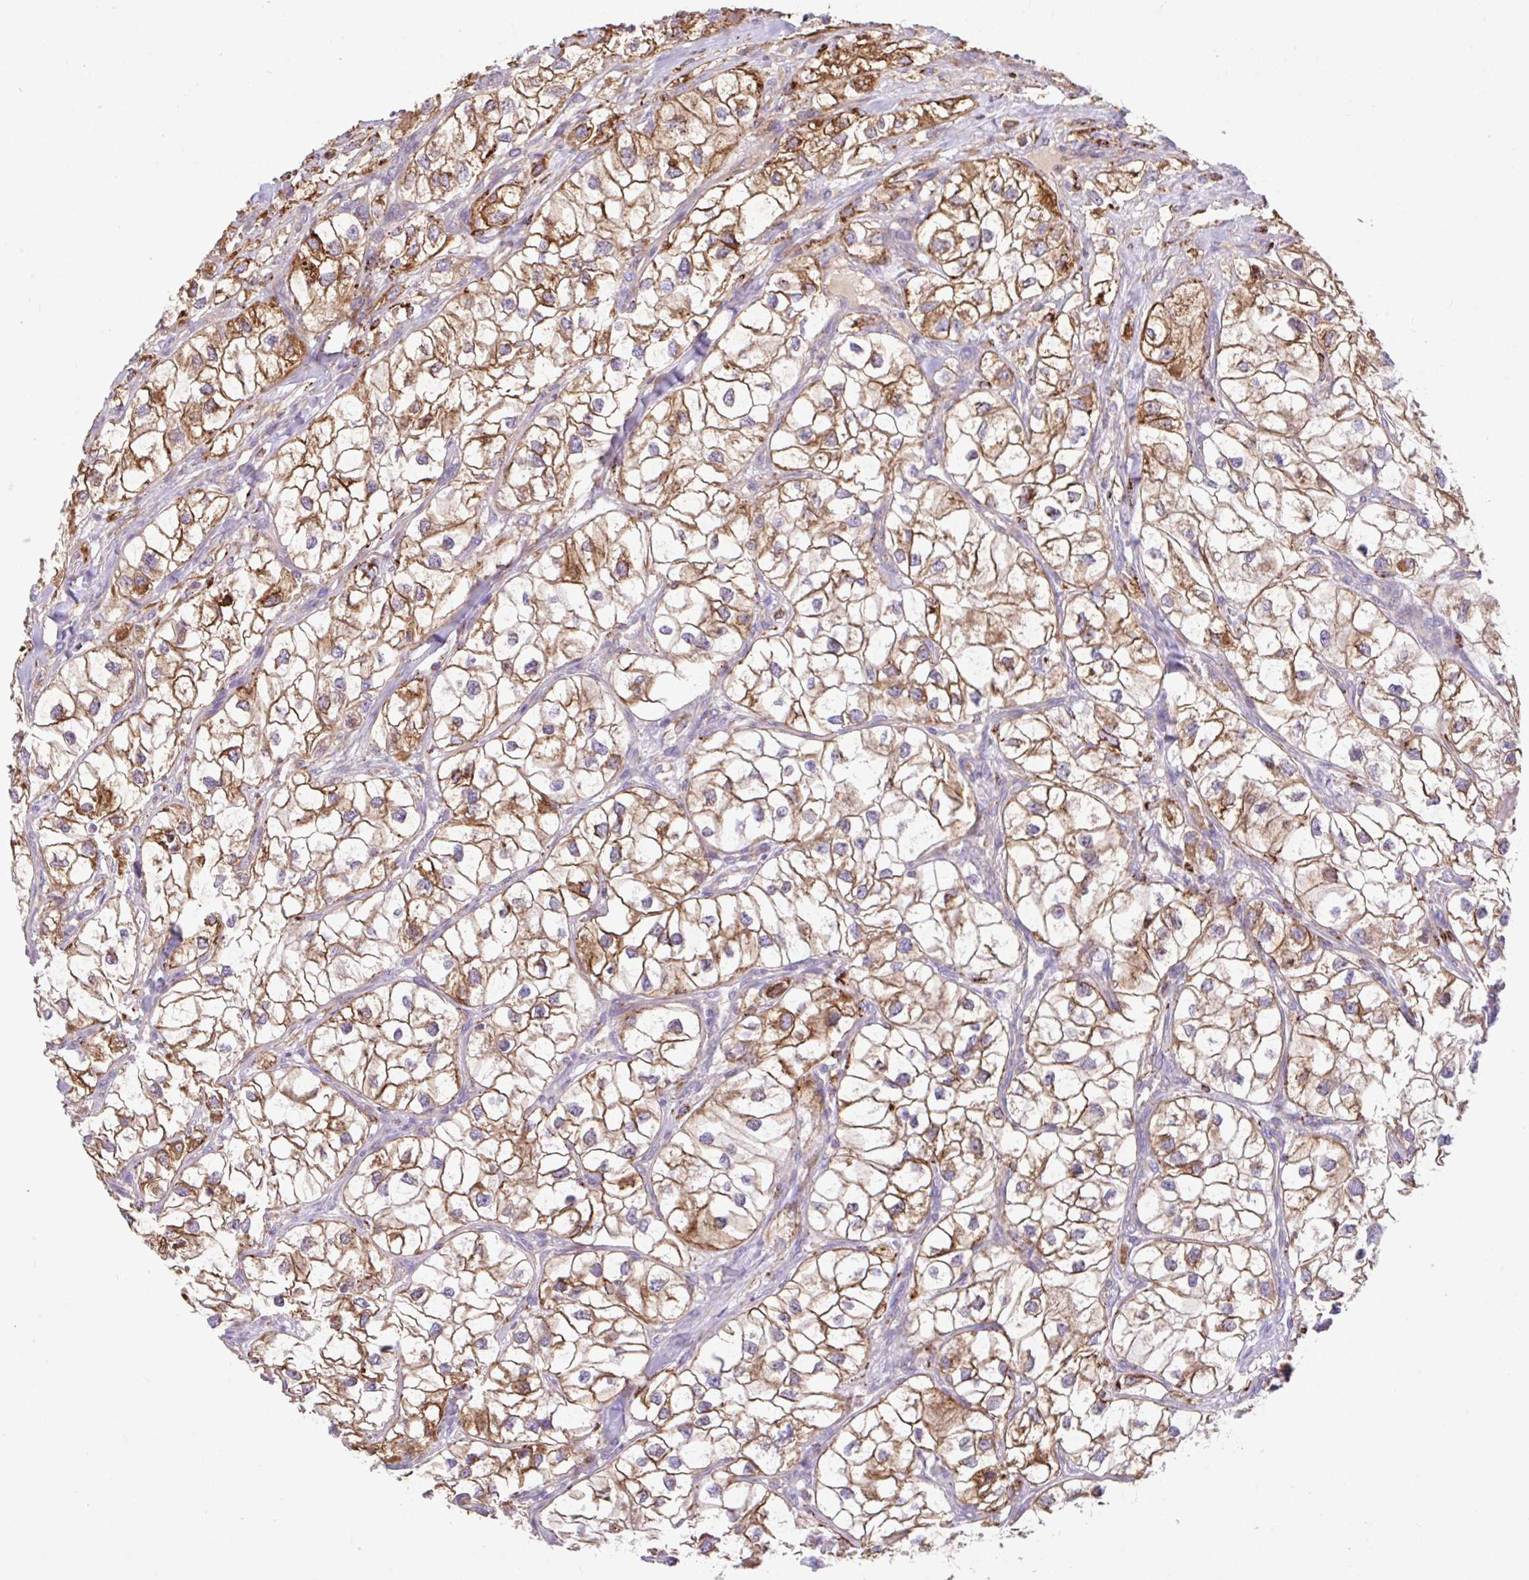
{"staining": {"intensity": "moderate", "quantity": ">75%", "location": "cytoplasmic/membranous"}, "tissue": "renal cancer", "cell_type": "Tumor cells", "image_type": "cancer", "snomed": [{"axis": "morphology", "description": "Adenocarcinoma, NOS"}, {"axis": "topography", "description": "Kidney"}], "caption": "Human renal cancer (adenocarcinoma) stained with a brown dye demonstrates moderate cytoplasmic/membranous positive positivity in approximately >75% of tumor cells.", "gene": "RALBP1", "patient": {"sex": "male", "age": 59}}